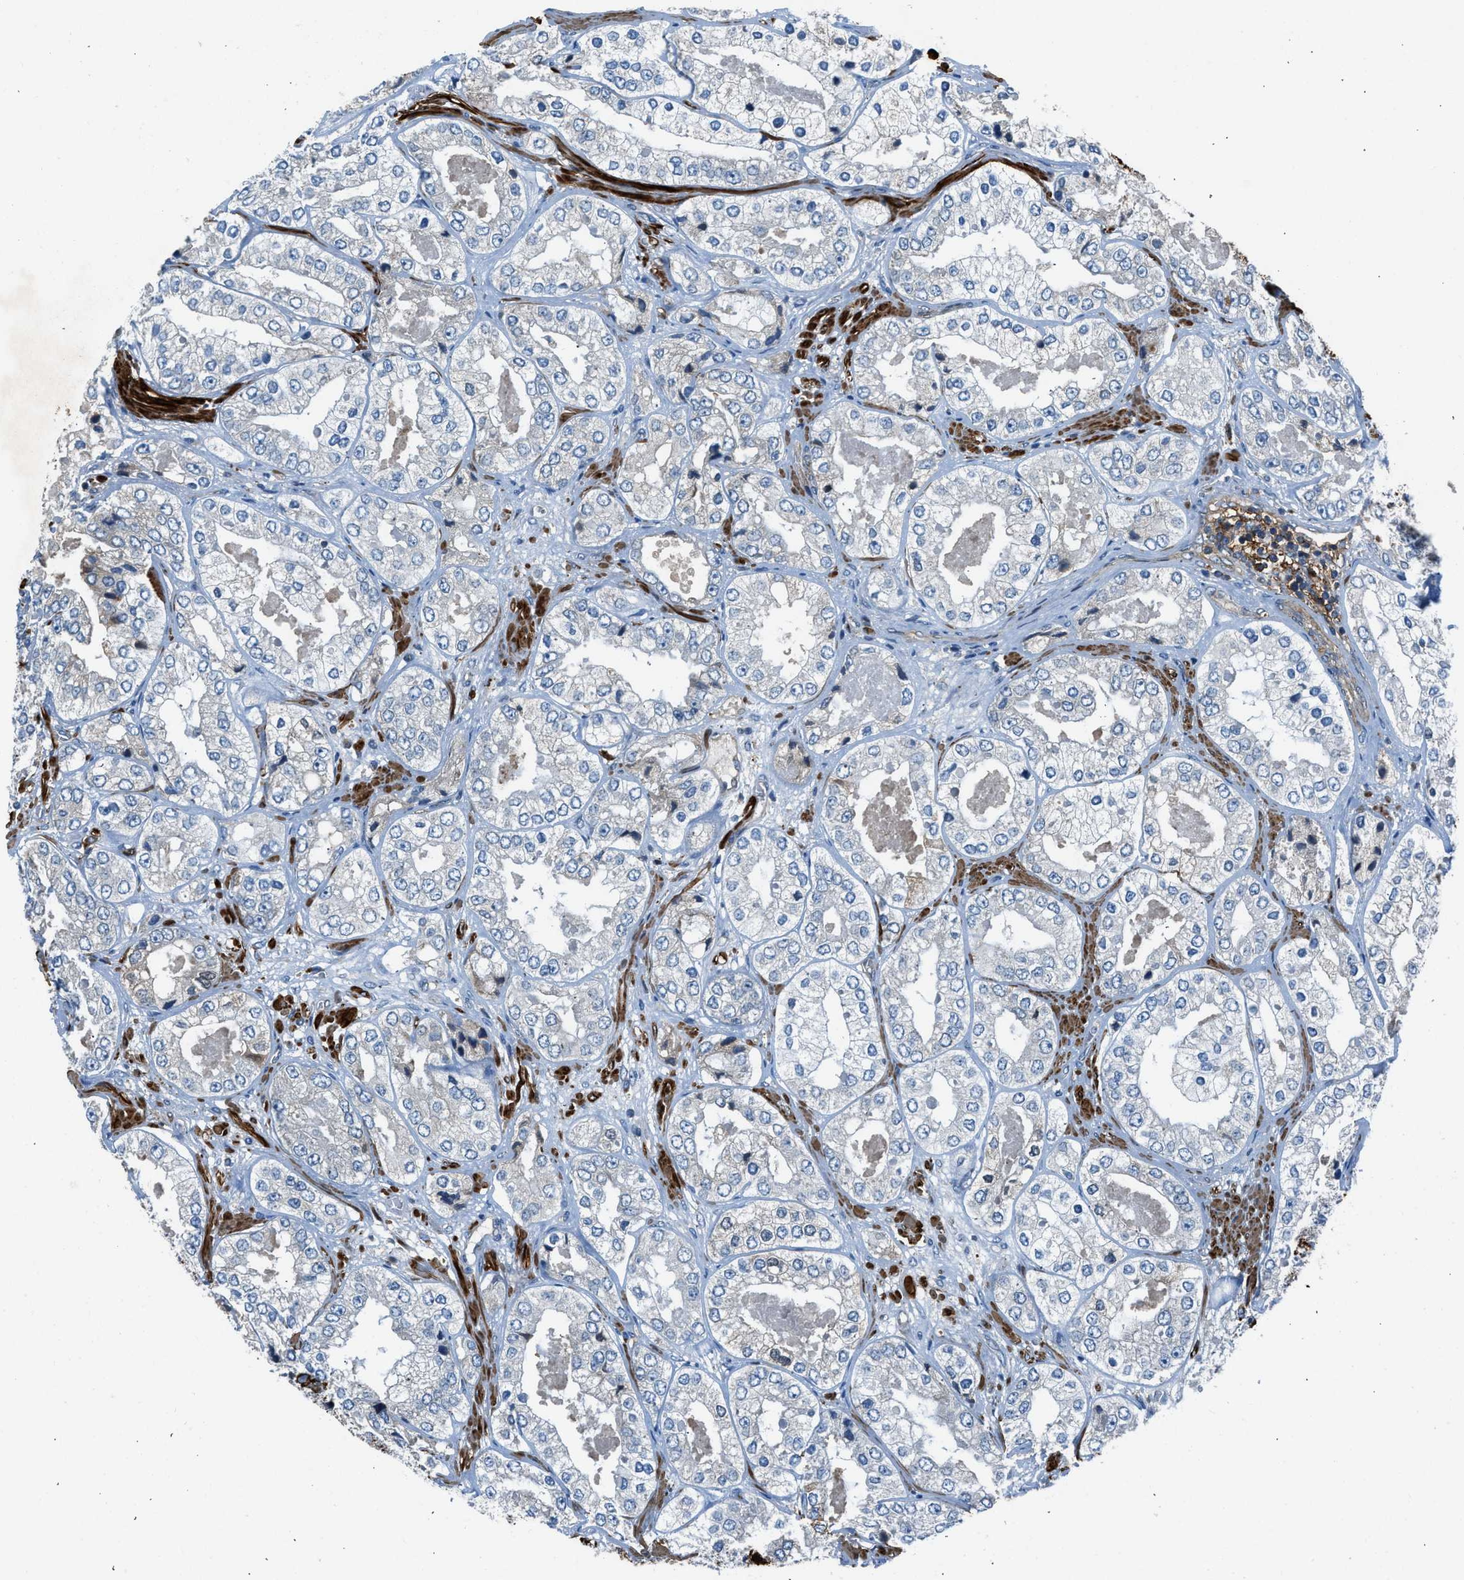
{"staining": {"intensity": "negative", "quantity": "none", "location": "none"}, "tissue": "prostate cancer", "cell_type": "Tumor cells", "image_type": "cancer", "snomed": [{"axis": "morphology", "description": "Adenocarcinoma, High grade"}, {"axis": "topography", "description": "Prostate"}], "caption": "The image reveals no significant expression in tumor cells of prostate cancer (high-grade adenocarcinoma).", "gene": "LMBR1", "patient": {"sex": "male", "age": 61}}